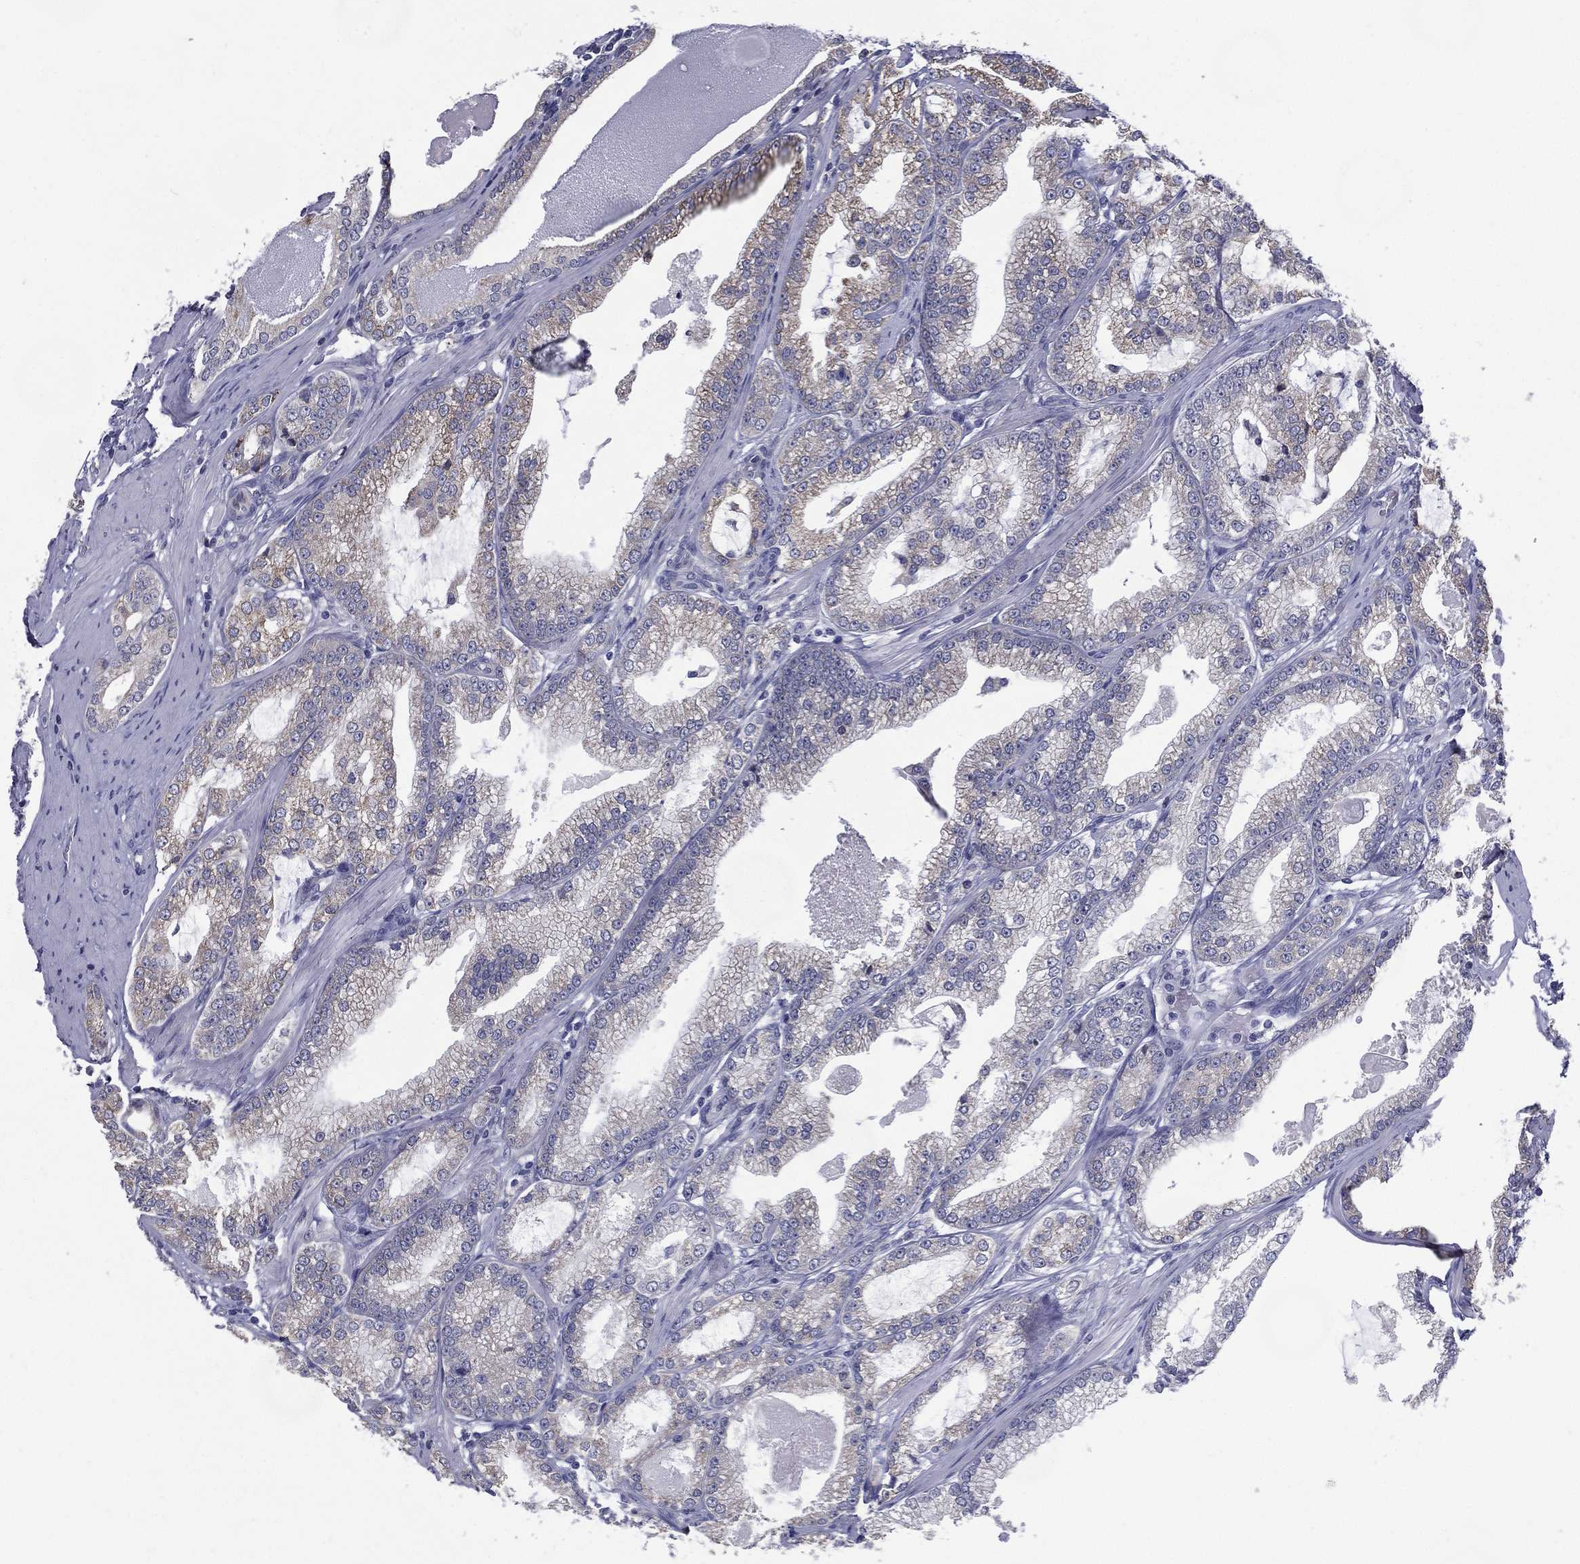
{"staining": {"intensity": "negative", "quantity": "none", "location": "none"}, "tissue": "prostate cancer", "cell_type": "Tumor cells", "image_type": "cancer", "snomed": [{"axis": "morphology", "description": "Adenocarcinoma, High grade"}, {"axis": "topography", "description": "Prostate and seminal vesicle, NOS"}], "caption": "Immunohistochemistry micrograph of human prostate adenocarcinoma (high-grade) stained for a protein (brown), which shows no expression in tumor cells.", "gene": "C19orf18", "patient": {"sex": "male", "age": 62}}